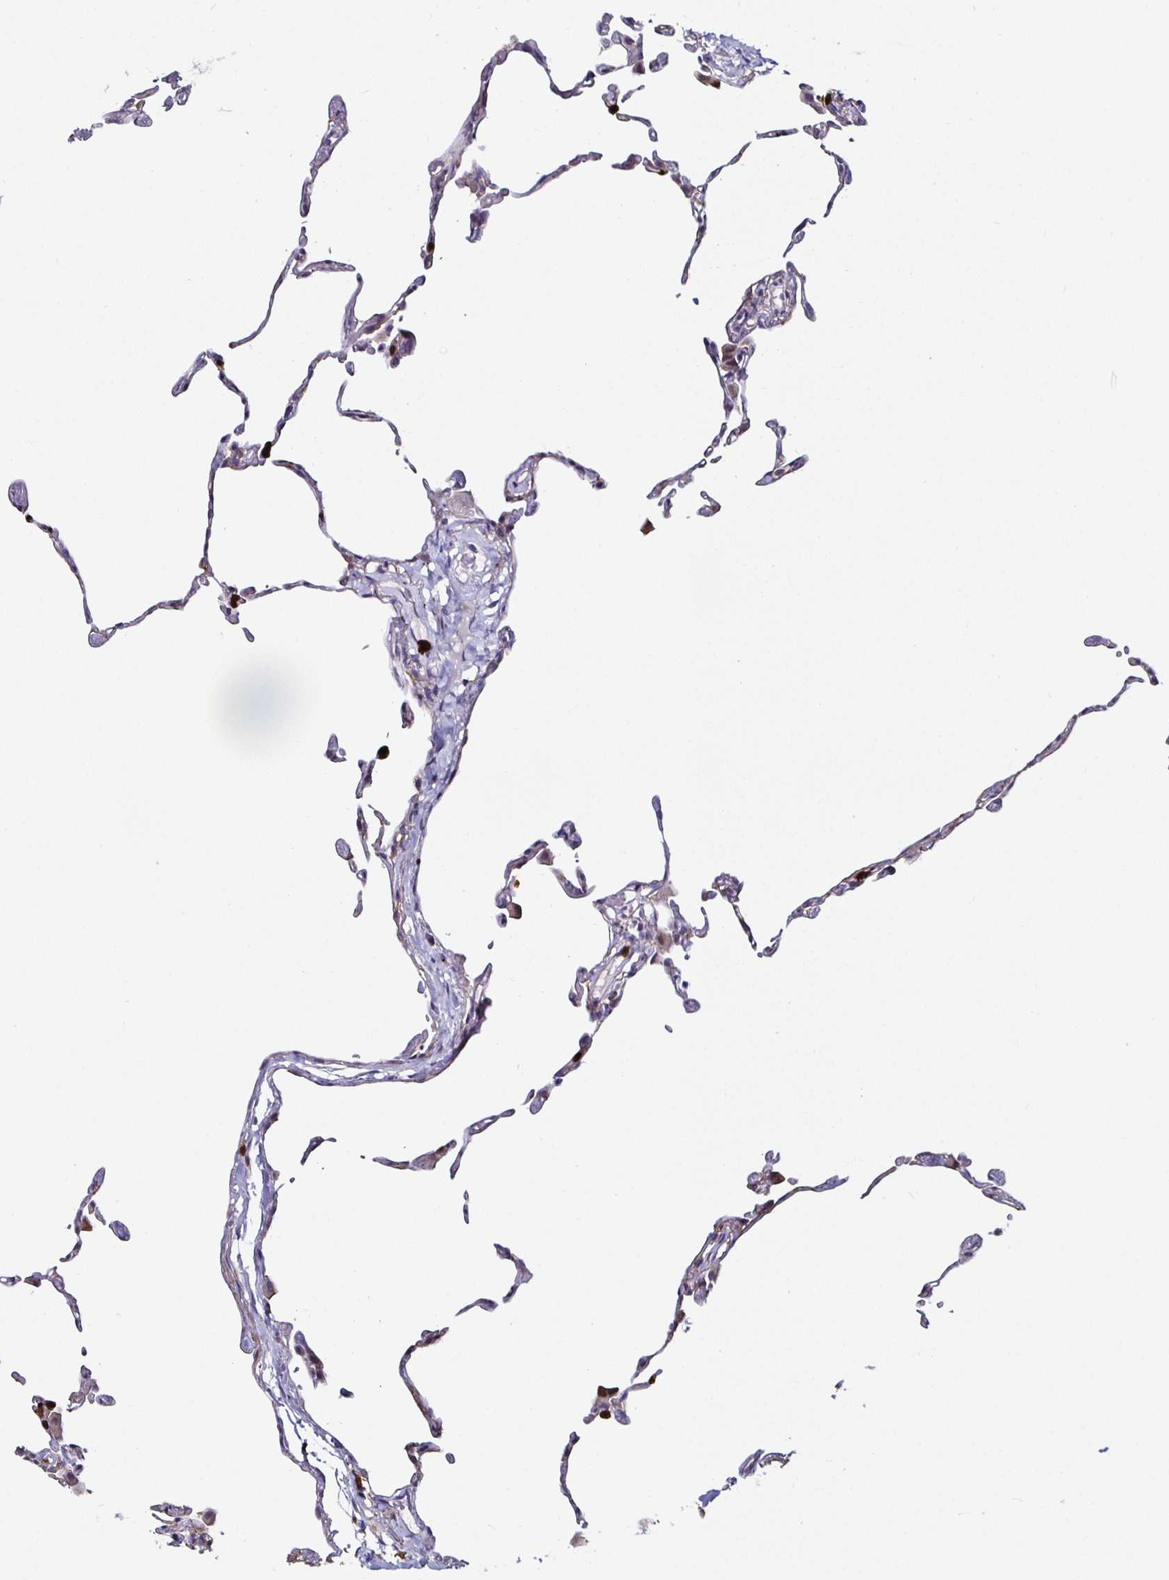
{"staining": {"intensity": "moderate", "quantity": "<25%", "location": "nuclear"}, "tissue": "lung", "cell_type": "Alveolar cells", "image_type": "normal", "snomed": [{"axis": "morphology", "description": "Normal tissue, NOS"}, {"axis": "topography", "description": "Lung"}], "caption": "High-magnification brightfield microscopy of normal lung stained with DAB (brown) and counterstained with hematoxylin (blue). alveolar cells exhibit moderate nuclear staining is present in approximately<25% of cells. (Stains: DAB (3,3'-diaminobenzidine) in brown, nuclei in blue, Microscopy: brightfield microscopy at high magnification).", "gene": "TLR4", "patient": {"sex": "female", "age": 57}}